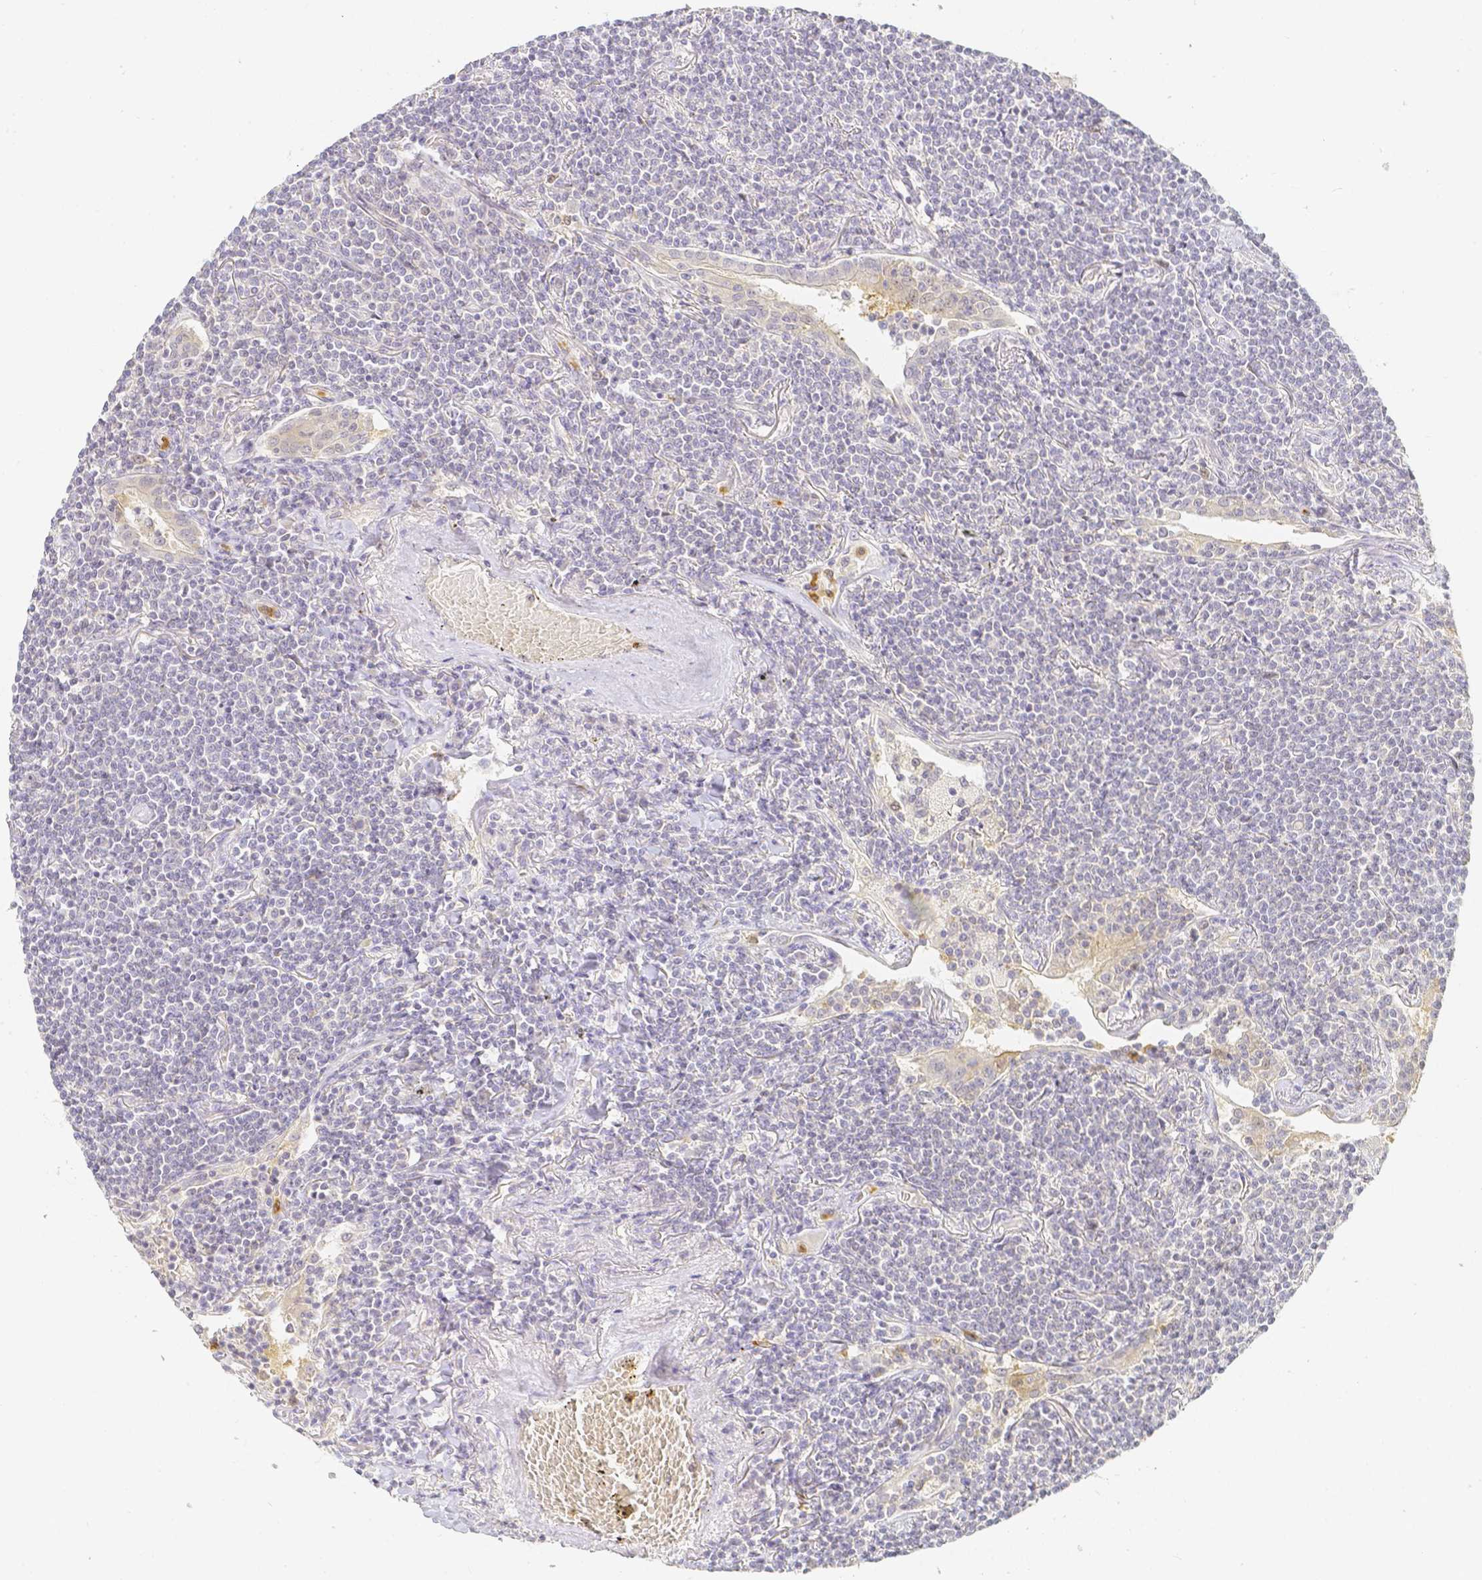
{"staining": {"intensity": "negative", "quantity": "none", "location": "none"}, "tissue": "lymphoma", "cell_type": "Tumor cells", "image_type": "cancer", "snomed": [{"axis": "morphology", "description": "Malignant lymphoma, non-Hodgkin's type, Low grade"}, {"axis": "topography", "description": "Lung"}], "caption": "Tumor cells show no significant expression in malignant lymphoma, non-Hodgkin's type (low-grade).", "gene": "KCNH1", "patient": {"sex": "female", "age": 71}}